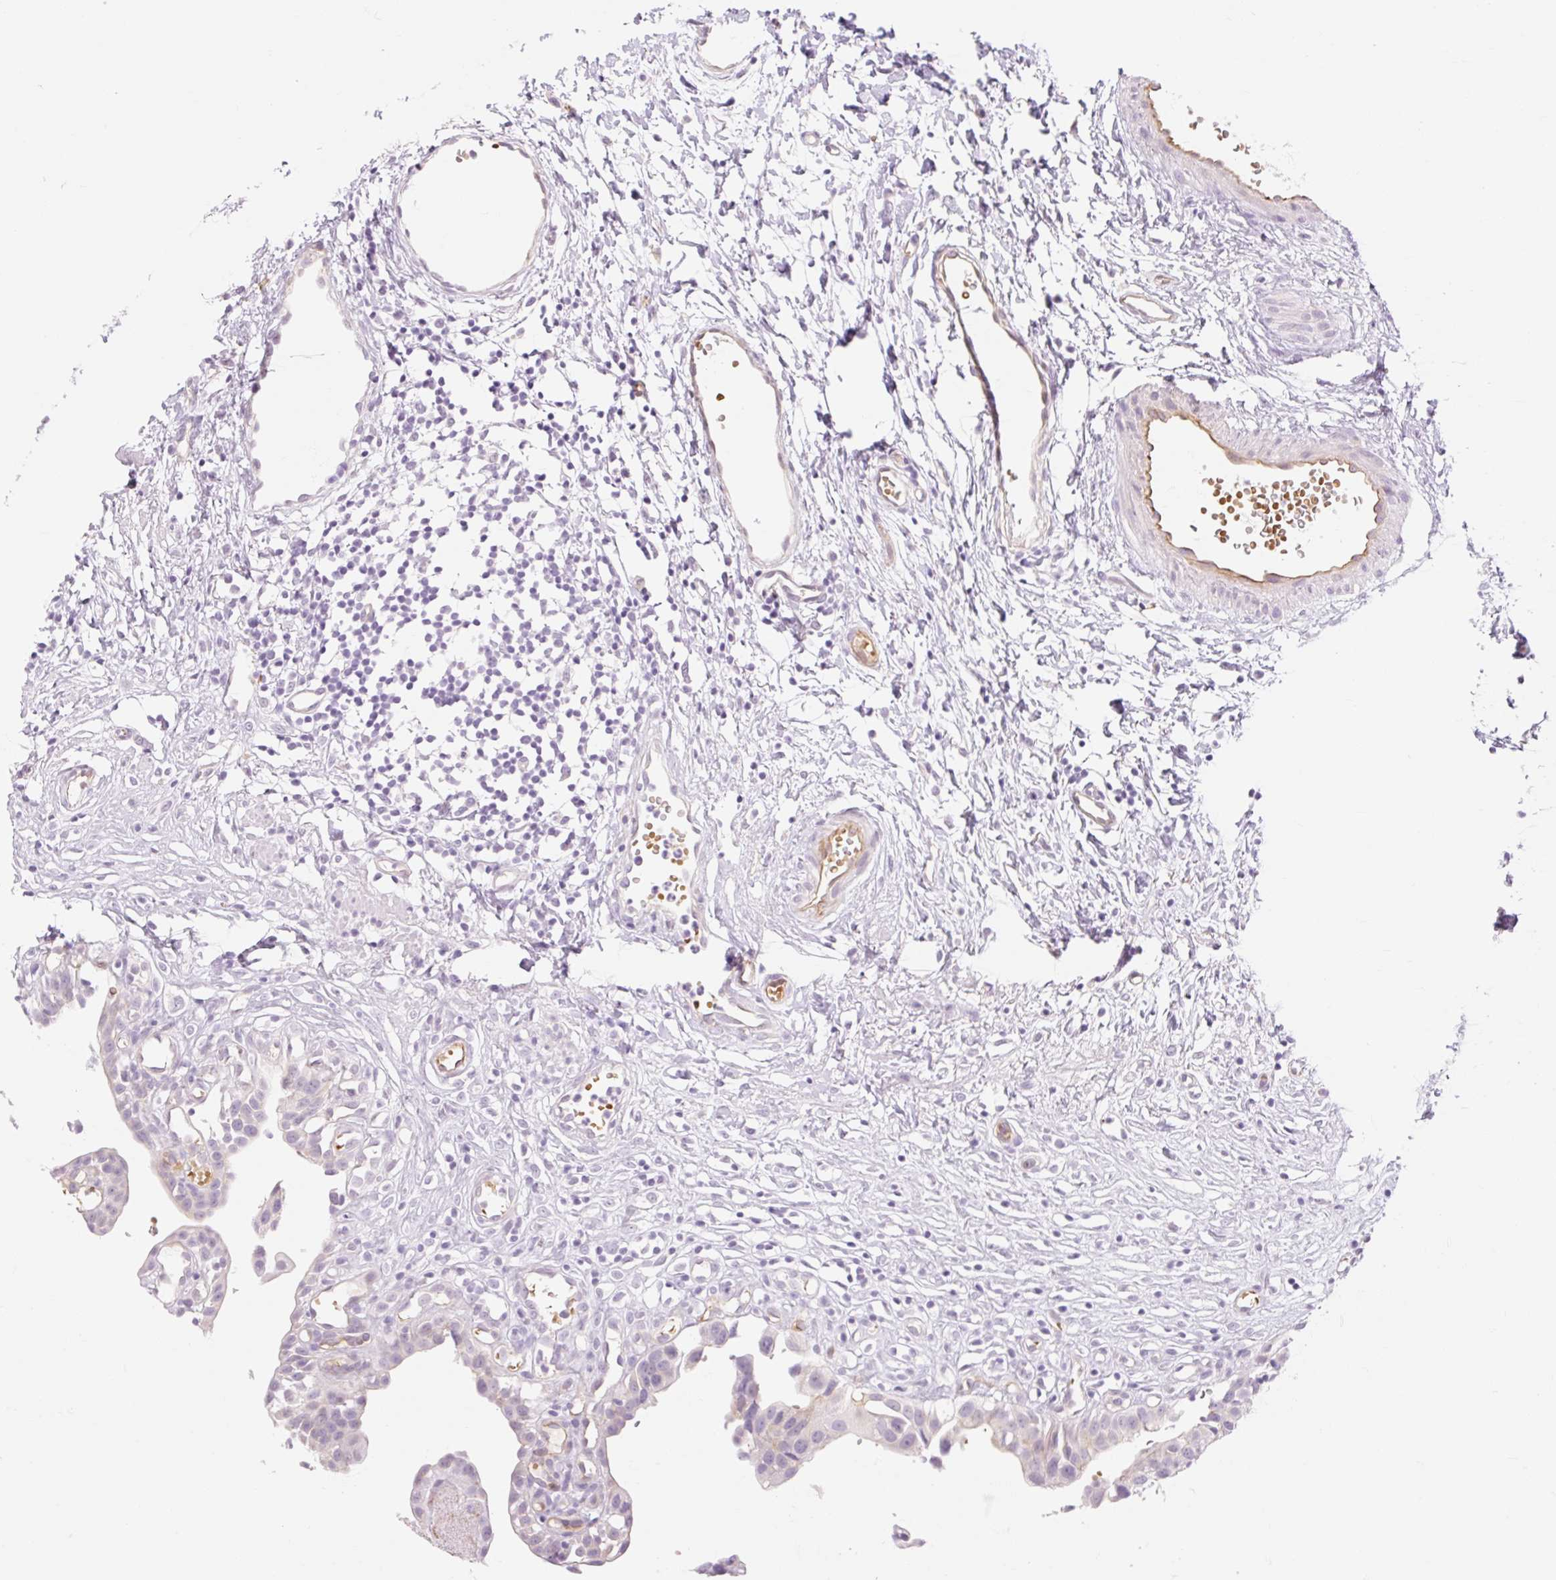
{"staining": {"intensity": "weak", "quantity": "<25%", "location": "cytoplasmic/membranous"}, "tissue": "urinary bladder", "cell_type": "Urothelial cells", "image_type": "normal", "snomed": [{"axis": "morphology", "description": "Normal tissue, NOS"}, {"axis": "topography", "description": "Urinary bladder"}], "caption": "There is no significant positivity in urothelial cells of urinary bladder.", "gene": "TAF1L", "patient": {"sex": "male", "age": 51}}